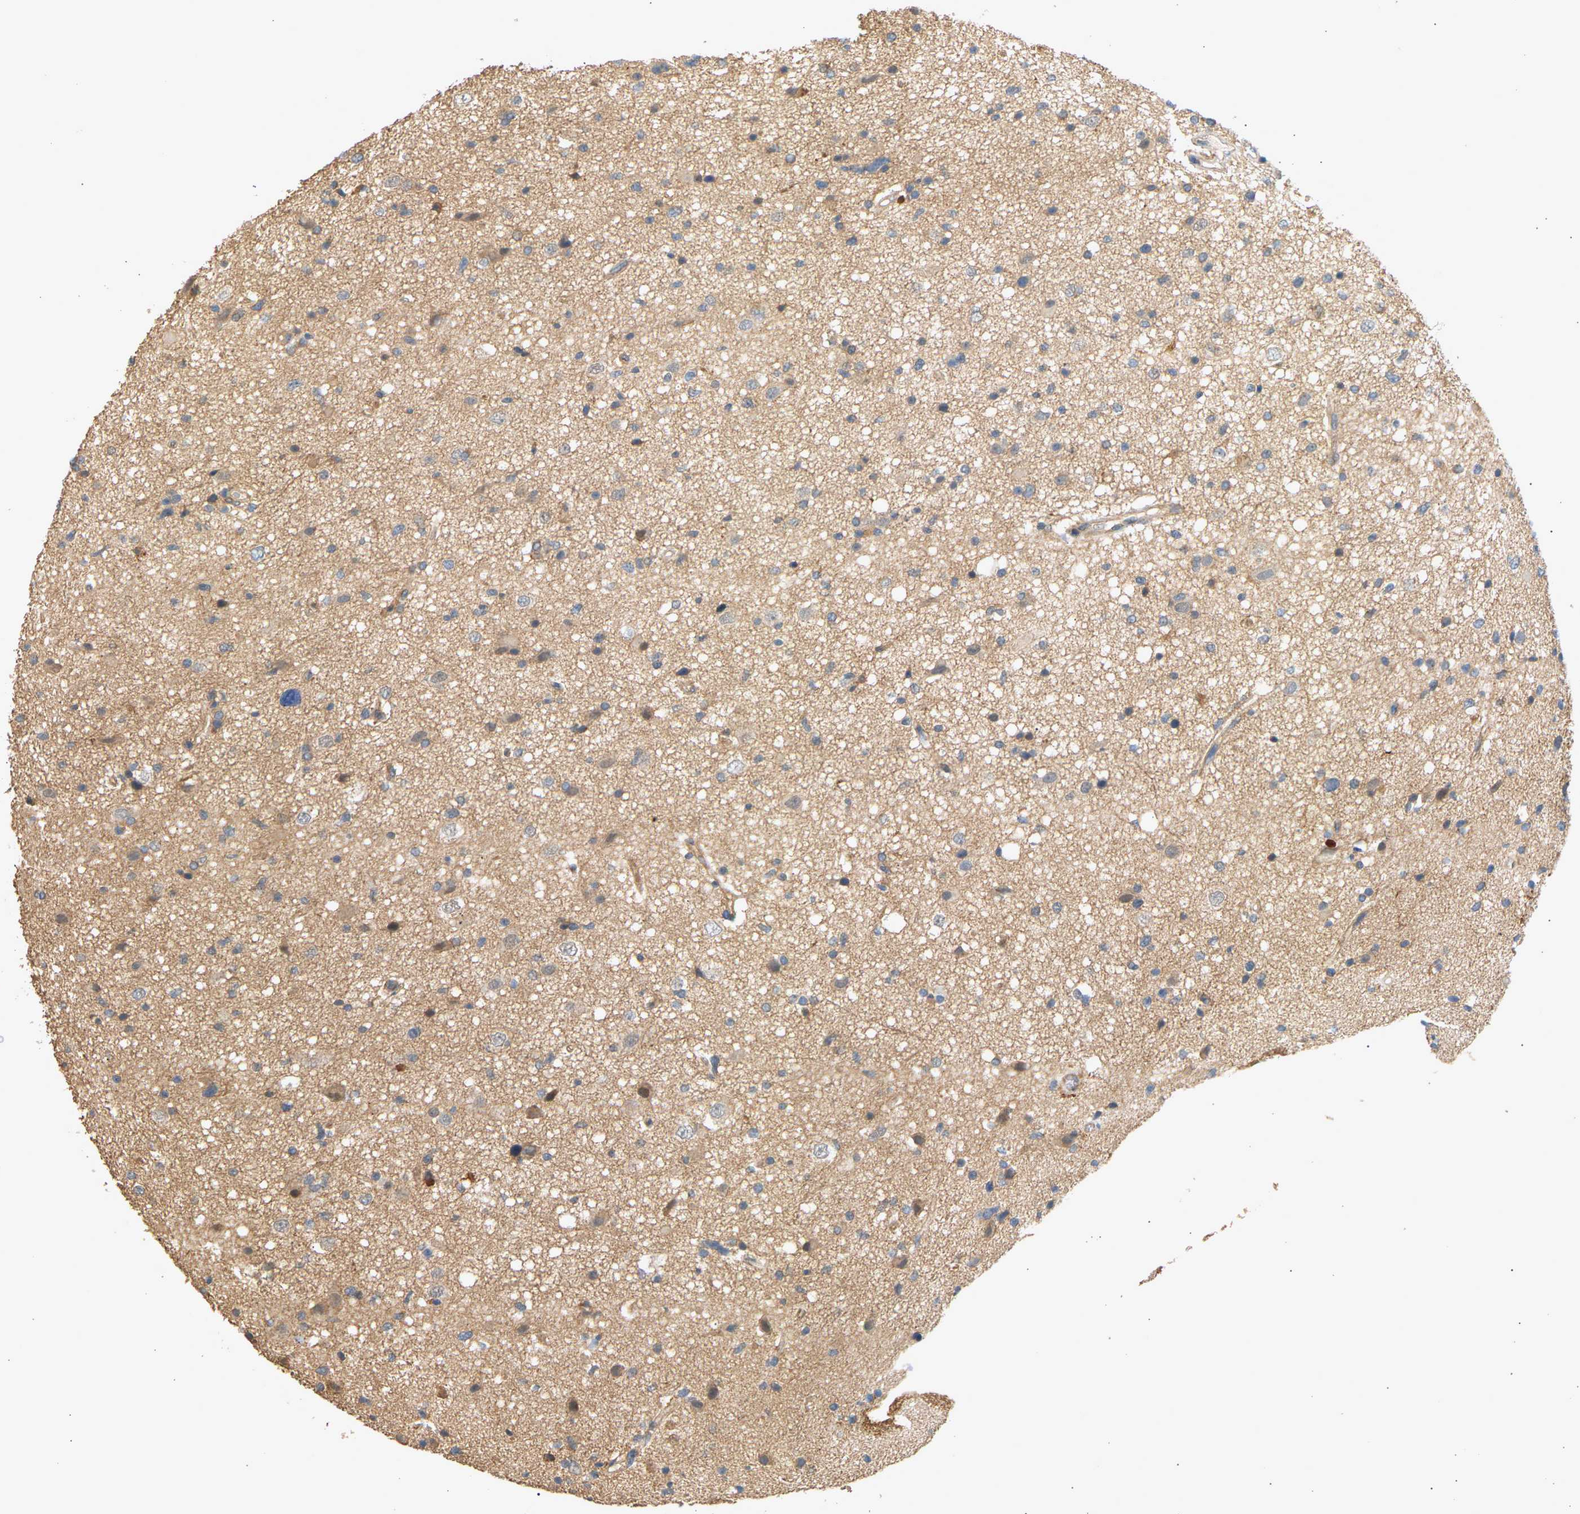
{"staining": {"intensity": "weak", "quantity": "<25%", "location": "cytoplasmic/membranous"}, "tissue": "glioma", "cell_type": "Tumor cells", "image_type": "cancer", "snomed": [{"axis": "morphology", "description": "Glioma, malignant, High grade"}, {"axis": "topography", "description": "Brain"}], "caption": "This is an immunohistochemistry micrograph of malignant glioma (high-grade). There is no positivity in tumor cells.", "gene": "RGL1", "patient": {"sex": "male", "age": 33}}